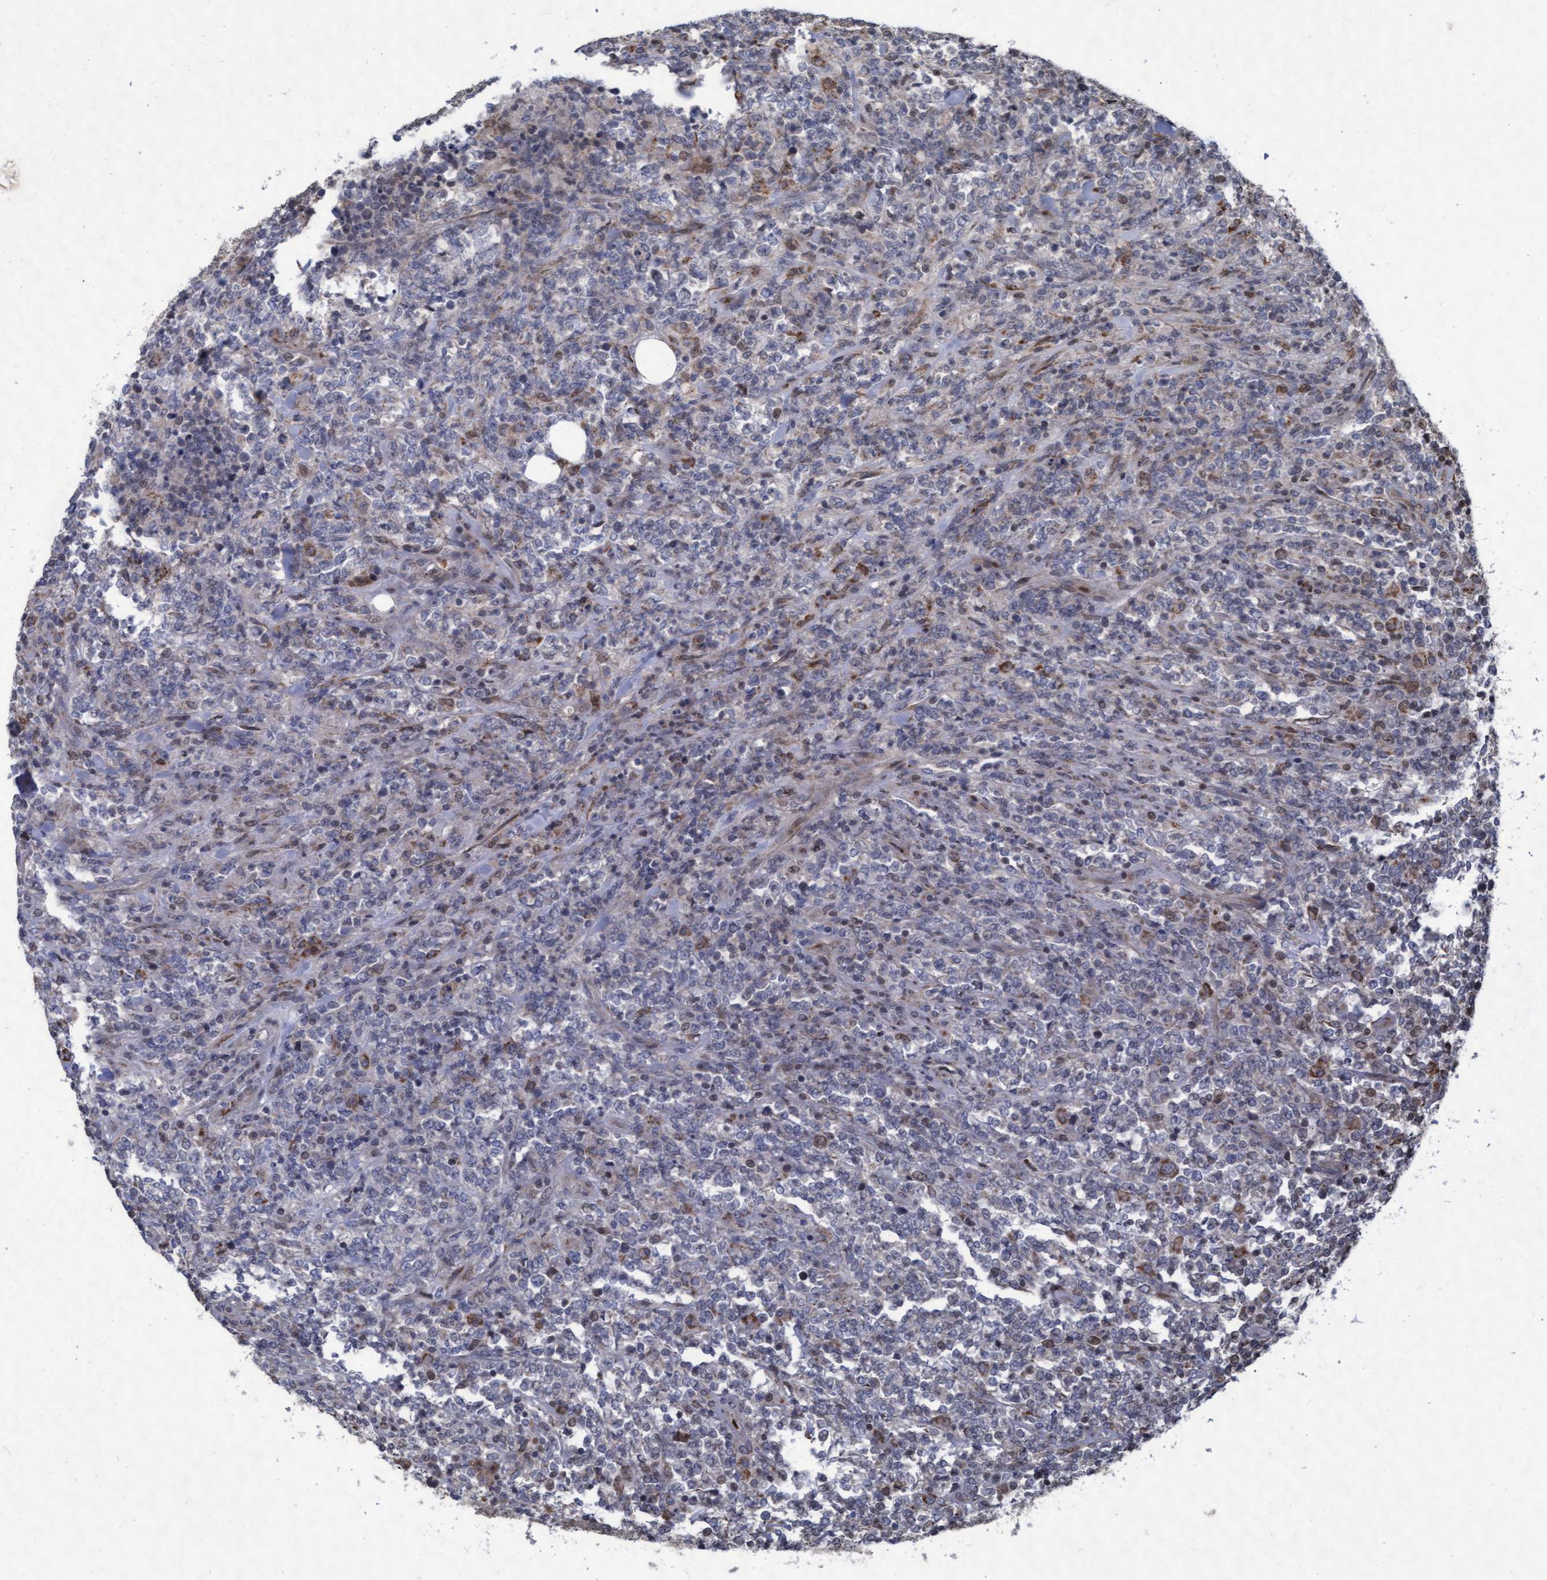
{"staining": {"intensity": "moderate", "quantity": "<25%", "location": "cytoplasmic/membranous,nuclear"}, "tissue": "lymphoma", "cell_type": "Tumor cells", "image_type": "cancer", "snomed": [{"axis": "morphology", "description": "Malignant lymphoma, non-Hodgkin's type, High grade"}, {"axis": "topography", "description": "Soft tissue"}], "caption": "Immunohistochemistry (IHC) micrograph of neoplastic tissue: lymphoma stained using immunohistochemistry reveals low levels of moderate protein expression localized specifically in the cytoplasmic/membranous and nuclear of tumor cells, appearing as a cytoplasmic/membranous and nuclear brown color.", "gene": "KCNC2", "patient": {"sex": "male", "age": 18}}